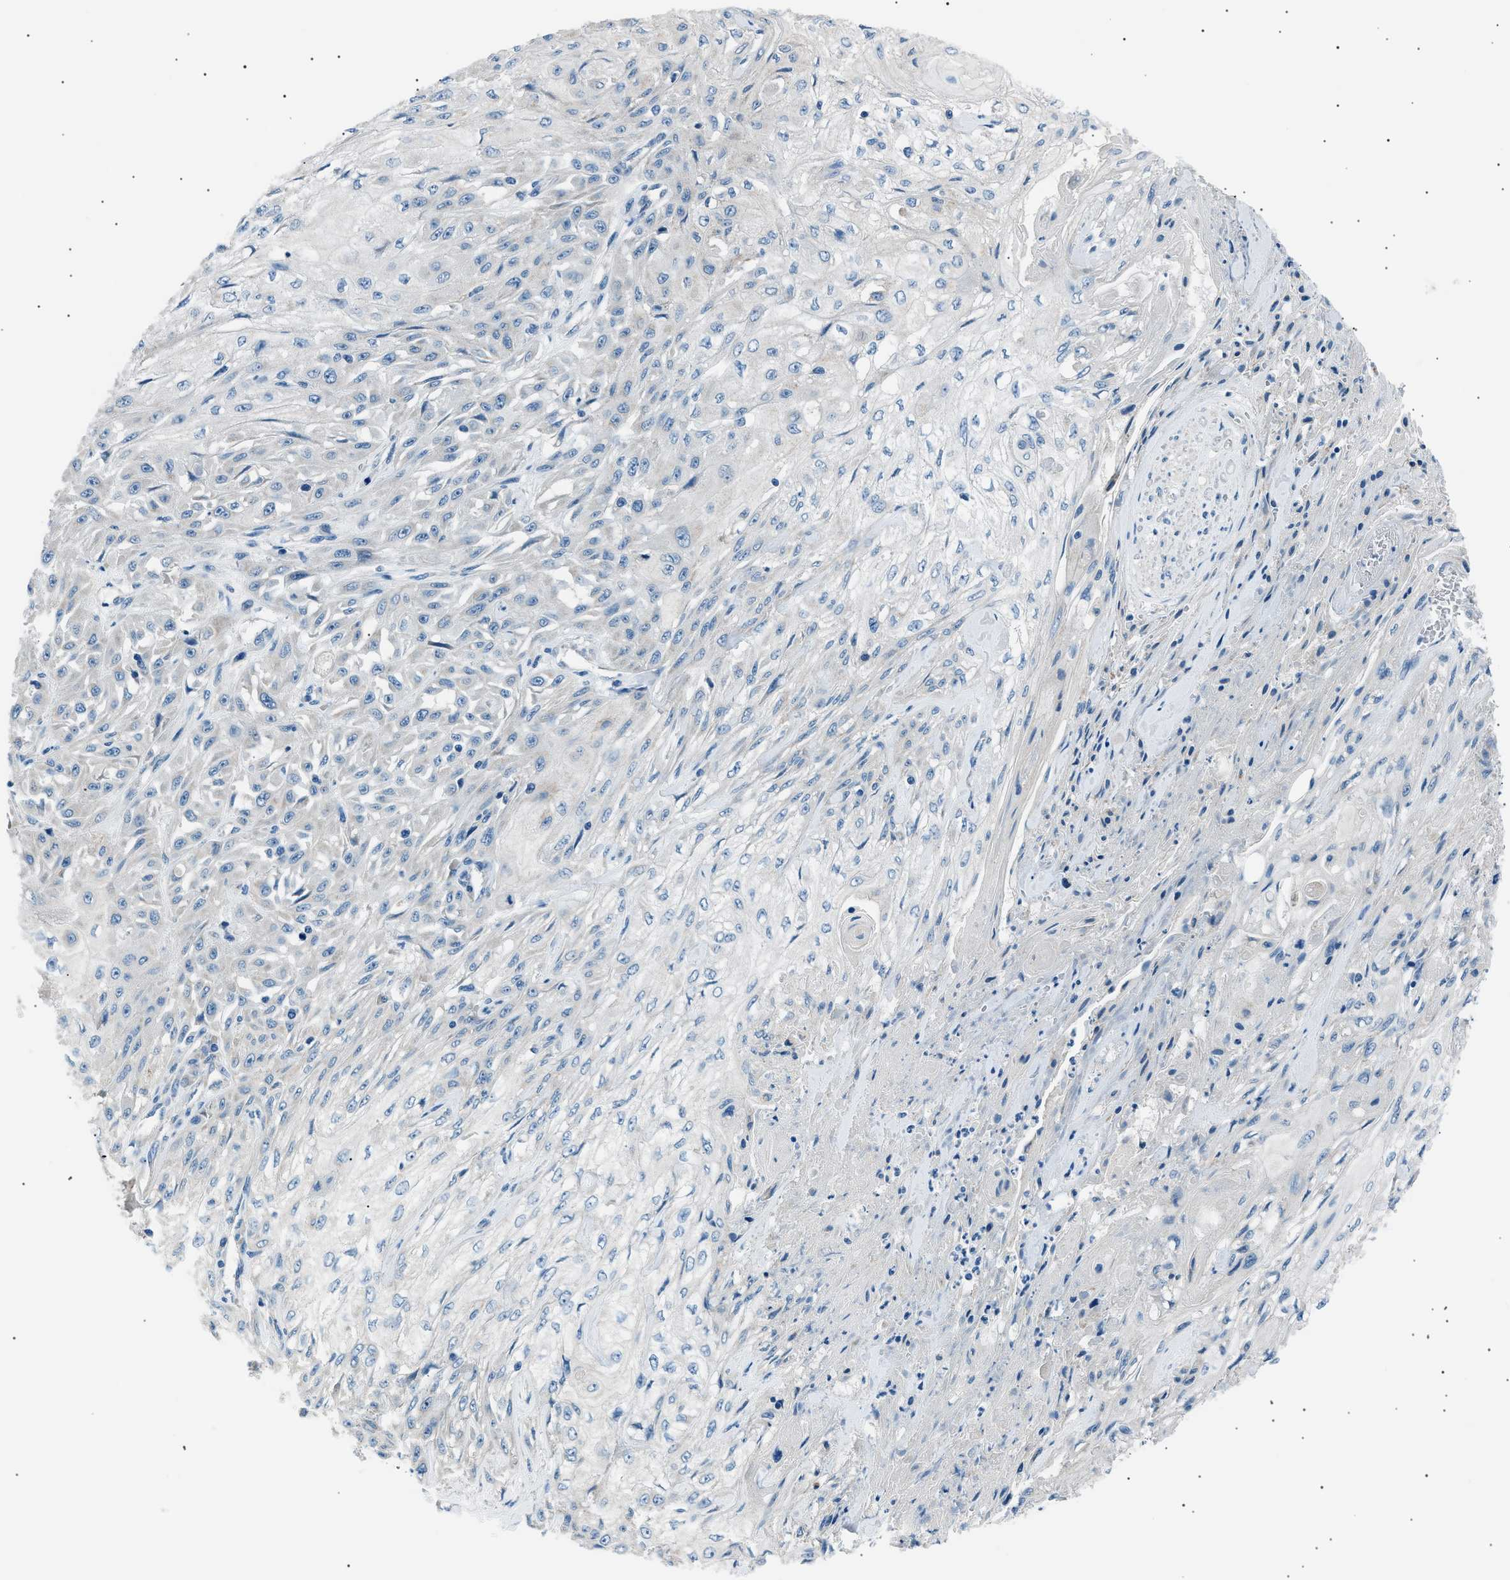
{"staining": {"intensity": "negative", "quantity": "none", "location": "none"}, "tissue": "skin cancer", "cell_type": "Tumor cells", "image_type": "cancer", "snomed": [{"axis": "morphology", "description": "Squamous cell carcinoma, NOS"}, {"axis": "morphology", "description": "Squamous cell carcinoma, metastatic, NOS"}, {"axis": "topography", "description": "Skin"}, {"axis": "topography", "description": "Lymph node"}], "caption": "An immunohistochemistry image of skin cancer is shown. There is no staining in tumor cells of skin cancer.", "gene": "LRRC37B", "patient": {"sex": "male", "age": 75}}